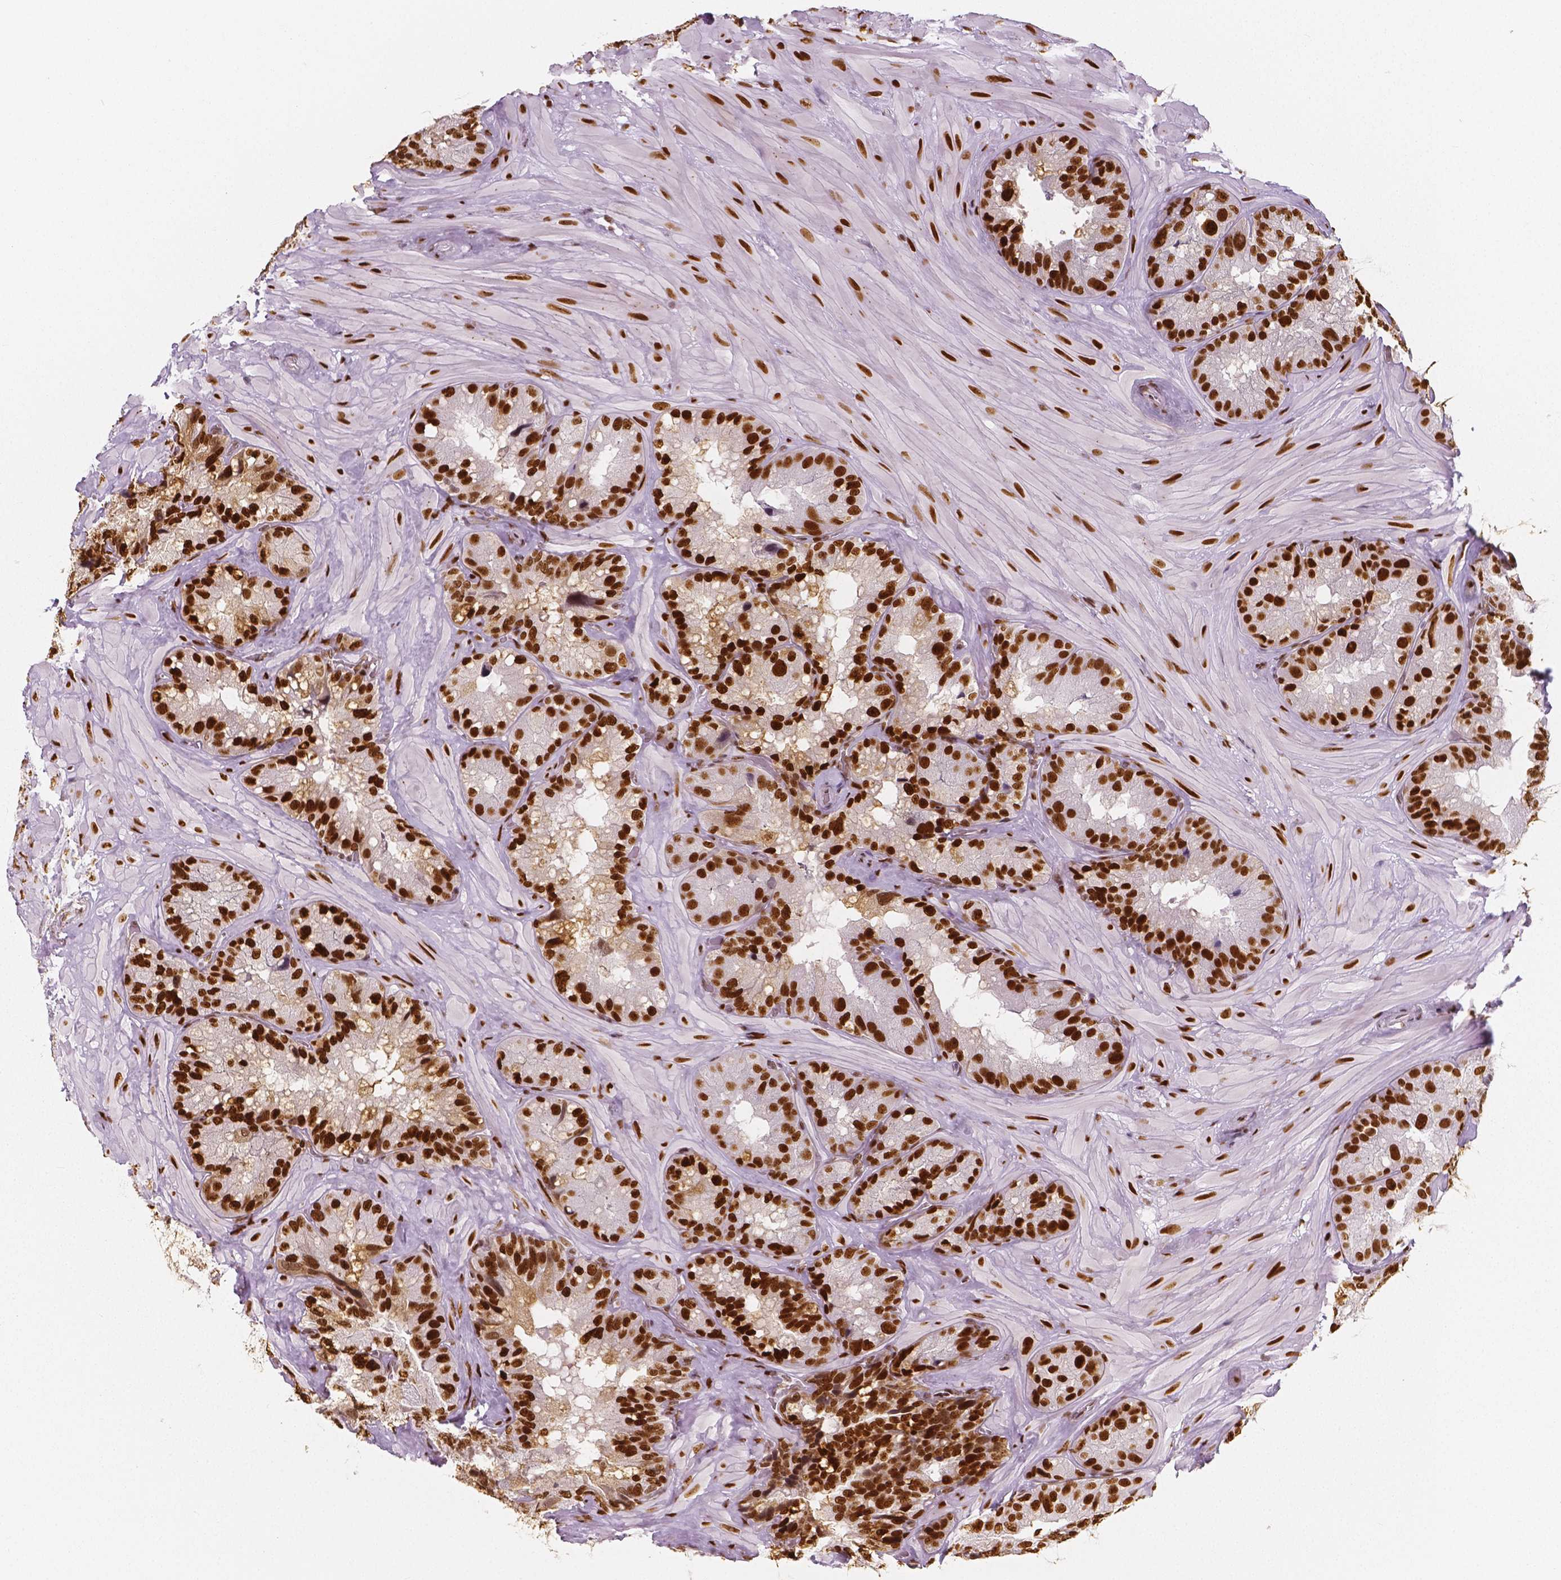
{"staining": {"intensity": "strong", "quantity": ">75%", "location": "nuclear"}, "tissue": "seminal vesicle", "cell_type": "Glandular cells", "image_type": "normal", "snomed": [{"axis": "morphology", "description": "Normal tissue, NOS"}, {"axis": "topography", "description": "Seminal veicle"}], "caption": "Benign seminal vesicle shows strong nuclear positivity in about >75% of glandular cells, visualized by immunohistochemistry. The staining is performed using DAB brown chromogen to label protein expression. The nuclei are counter-stained blue using hematoxylin.", "gene": "NUCKS1", "patient": {"sex": "male", "age": 60}}